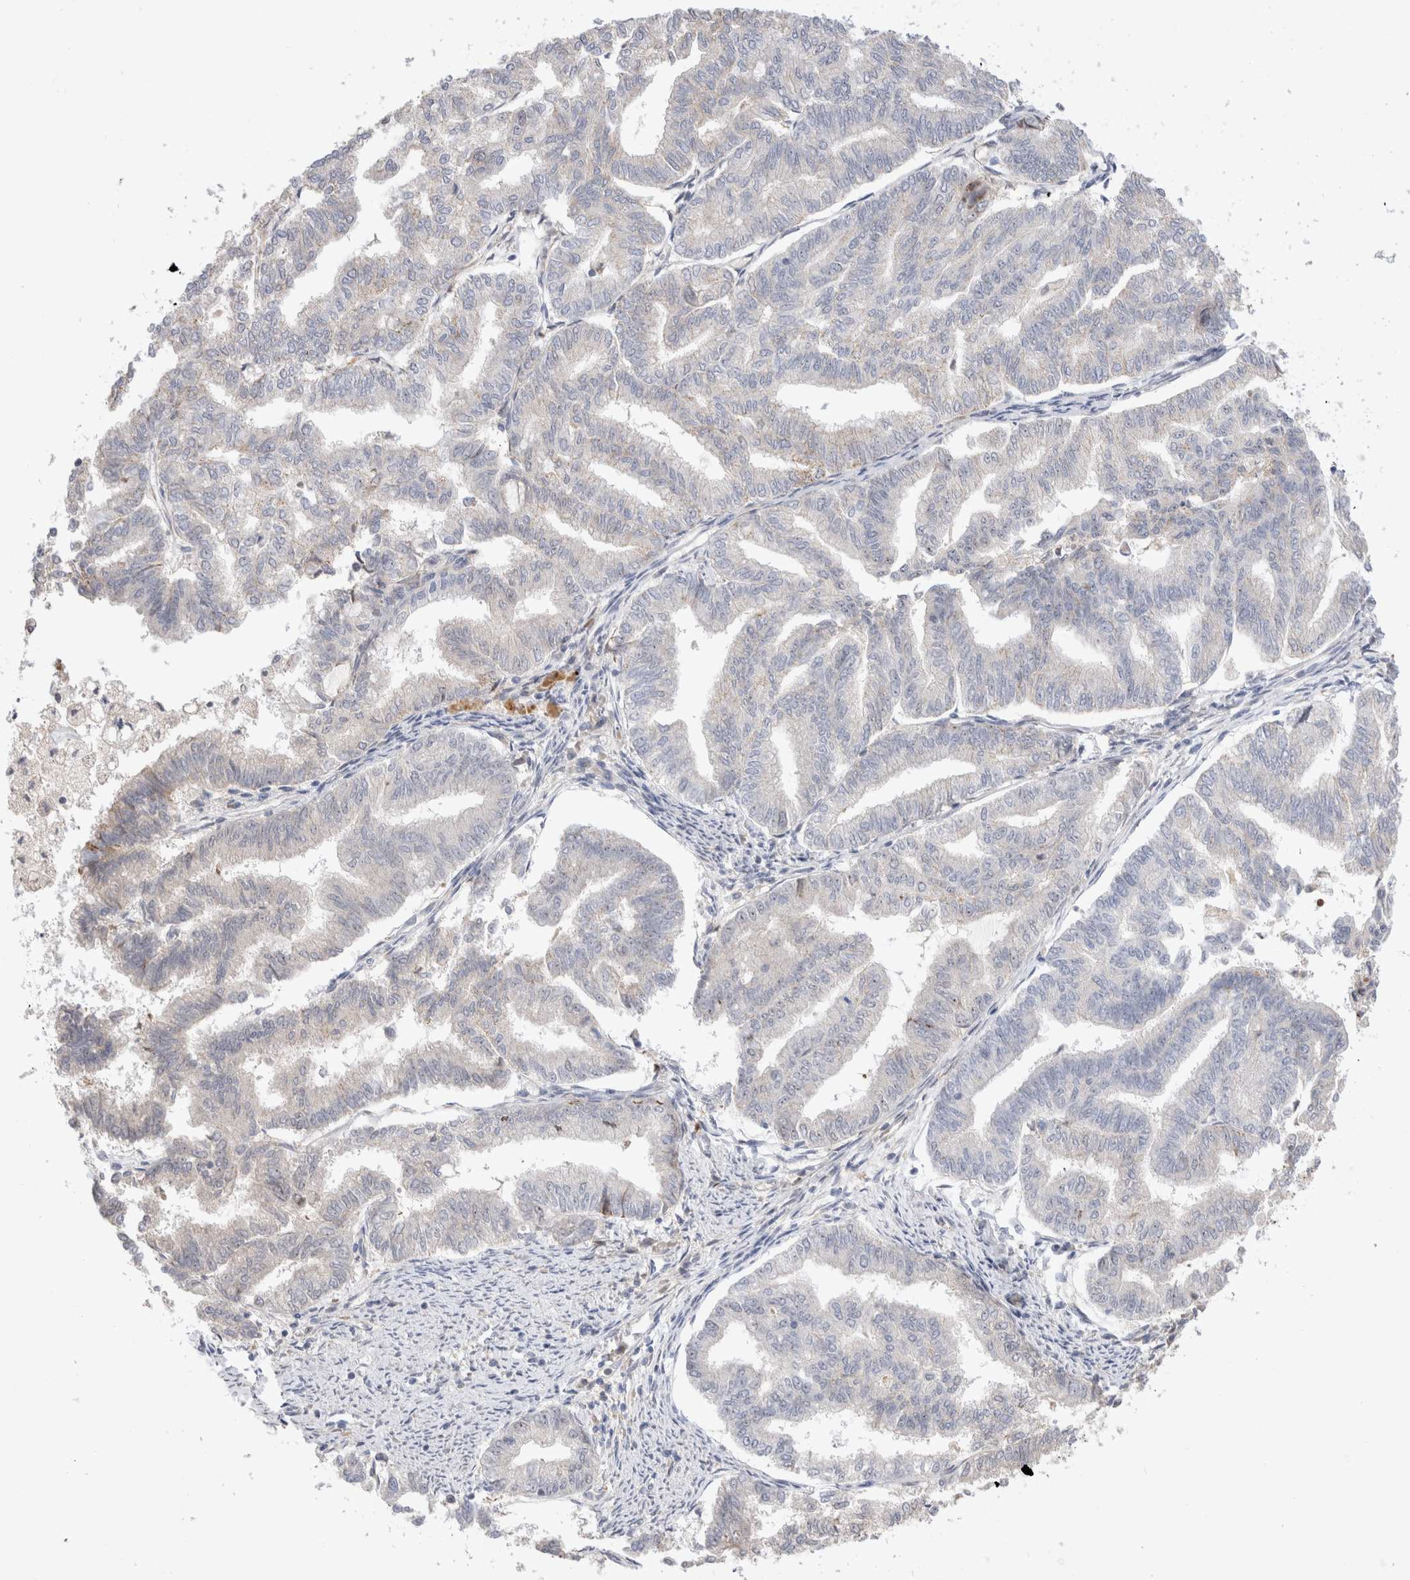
{"staining": {"intensity": "negative", "quantity": "none", "location": "none"}, "tissue": "endometrial cancer", "cell_type": "Tumor cells", "image_type": "cancer", "snomed": [{"axis": "morphology", "description": "Adenocarcinoma, NOS"}, {"axis": "topography", "description": "Endometrium"}], "caption": "Immunohistochemistry (IHC) of human adenocarcinoma (endometrial) shows no expression in tumor cells.", "gene": "CHADL", "patient": {"sex": "female", "age": 79}}